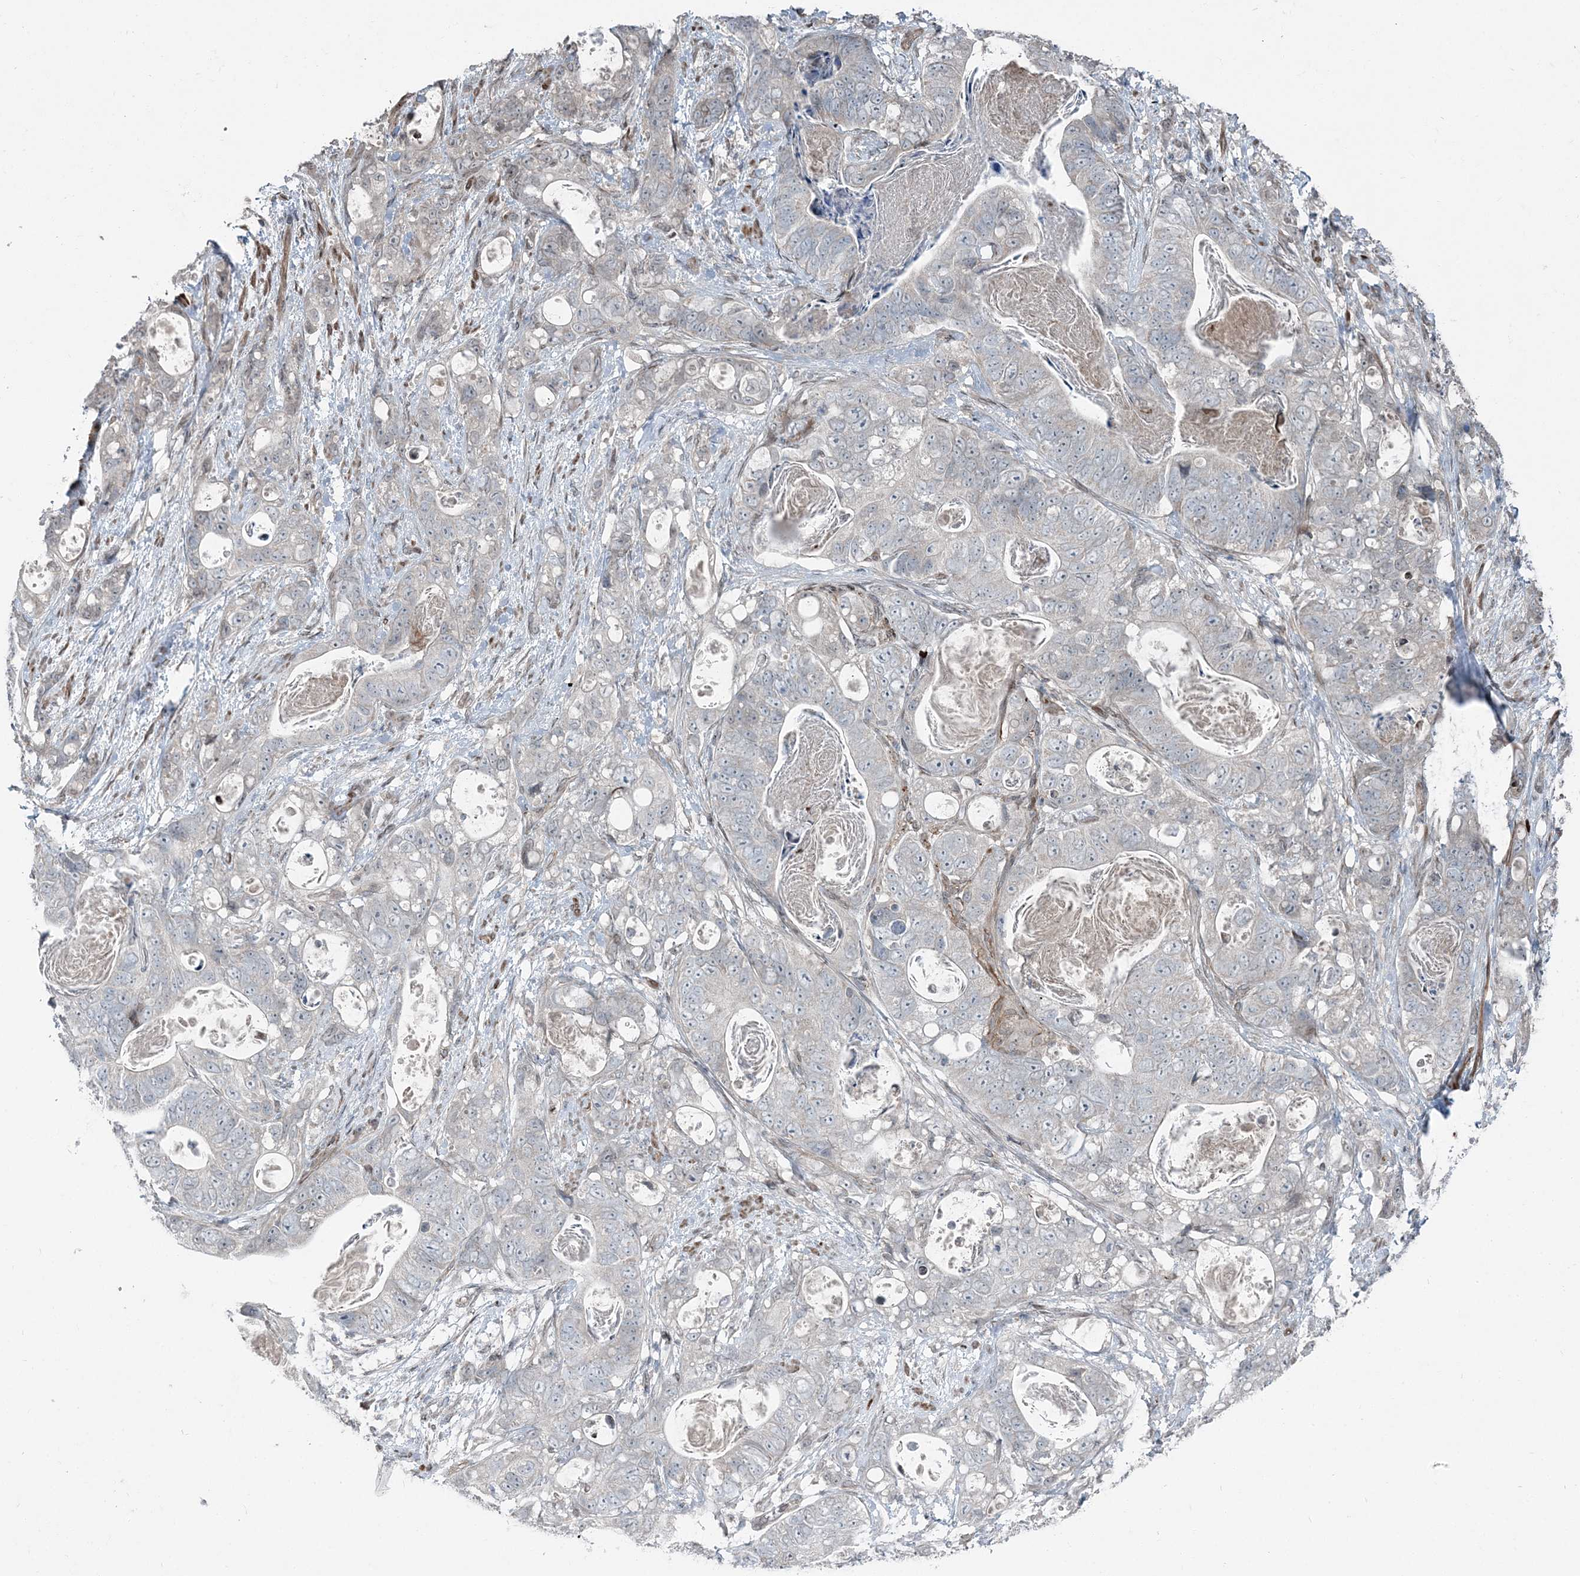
{"staining": {"intensity": "negative", "quantity": "none", "location": "none"}, "tissue": "stomach cancer", "cell_type": "Tumor cells", "image_type": "cancer", "snomed": [{"axis": "morphology", "description": "Normal tissue, NOS"}, {"axis": "morphology", "description": "Adenocarcinoma, NOS"}, {"axis": "topography", "description": "Stomach"}], "caption": "A high-resolution micrograph shows IHC staining of adenocarcinoma (stomach), which shows no significant expression in tumor cells.", "gene": "FBXL17", "patient": {"sex": "female", "age": 89}}